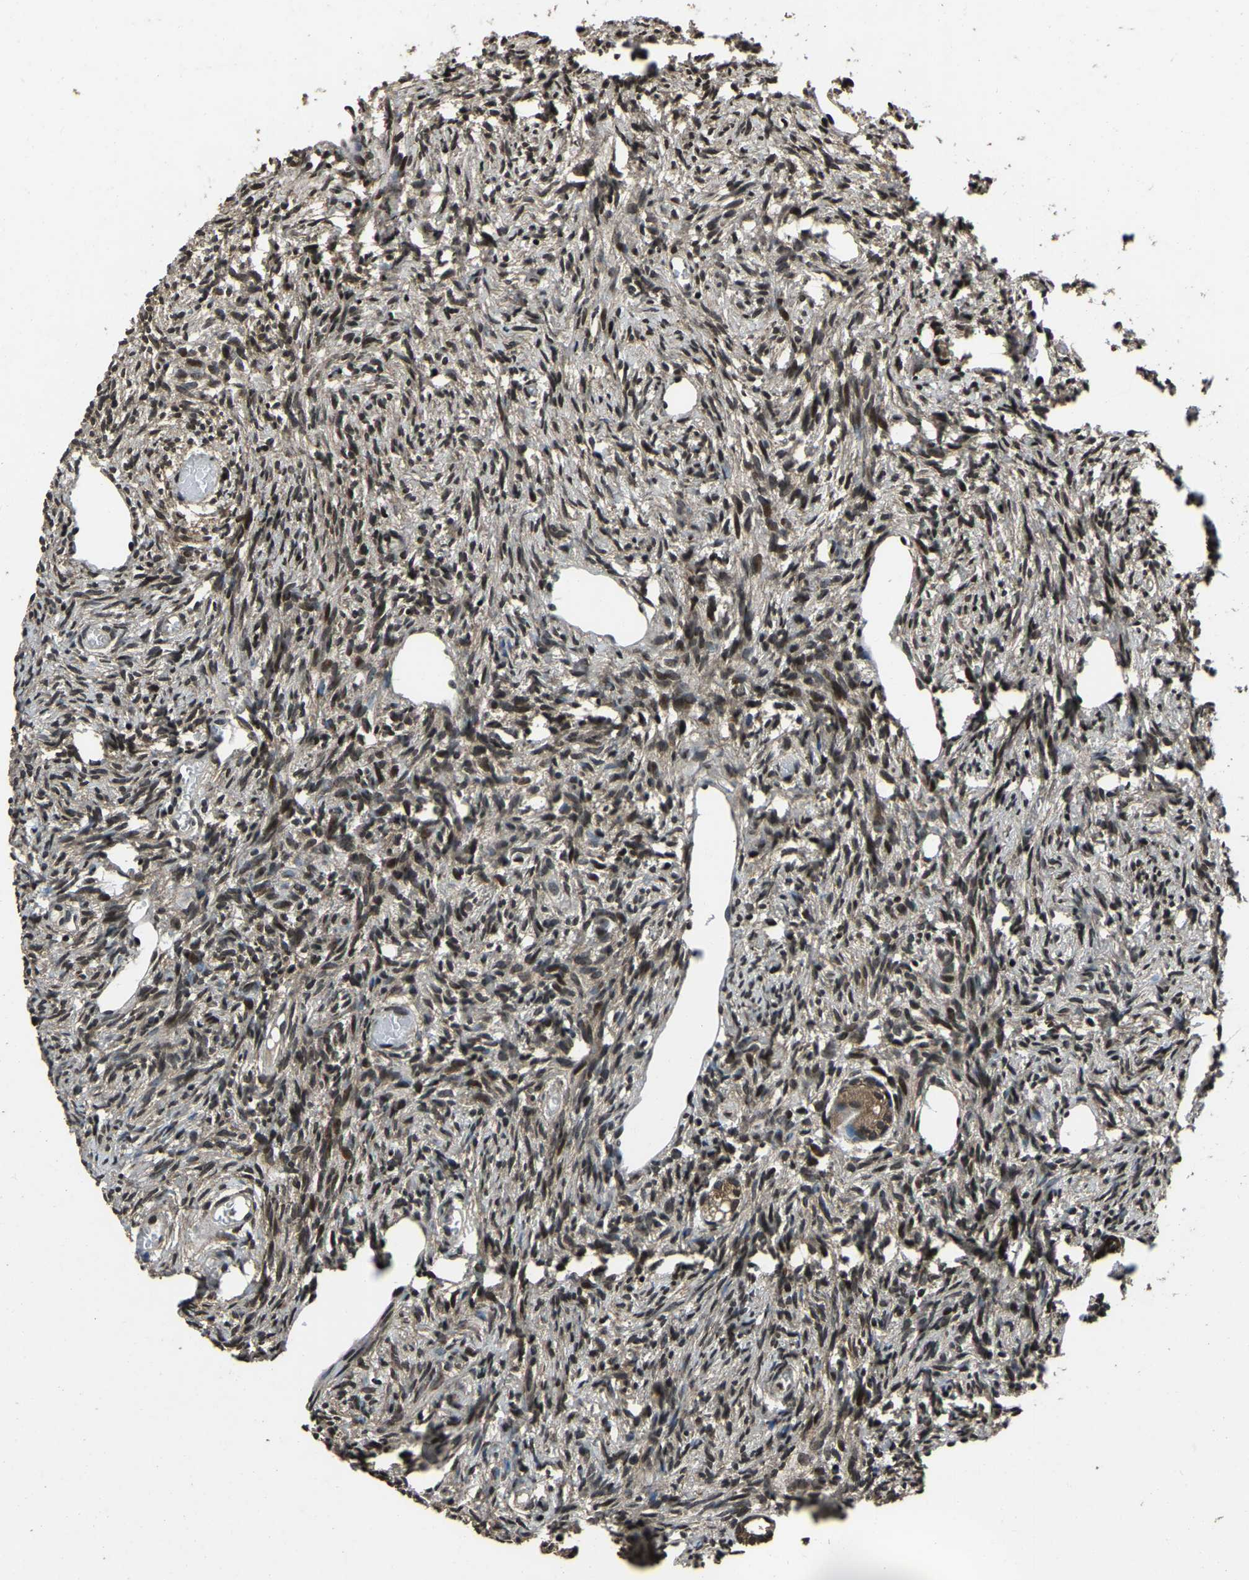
{"staining": {"intensity": "moderate", "quantity": ">75%", "location": "cytoplasmic/membranous,nuclear"}, "tissue": "ovary", "cell_type": "Follicle cells", "image_type": "normal", "snomed": [{"axis": "morphology", "description": "Normal tissue, NOS"}, {"axis": "topography", "description": "Ovary"}], "caption": "The micrograph reveals immunohistochemical staining of benign ovary. There is moderate cytoplasmic/membranous,nuclear positivity is identified in about >75% of follicle cells. (IHC, brightfield microscopy, high magnification).", "gene": "ANKIB1", "patient": {"sex": "female", "age": 33}}